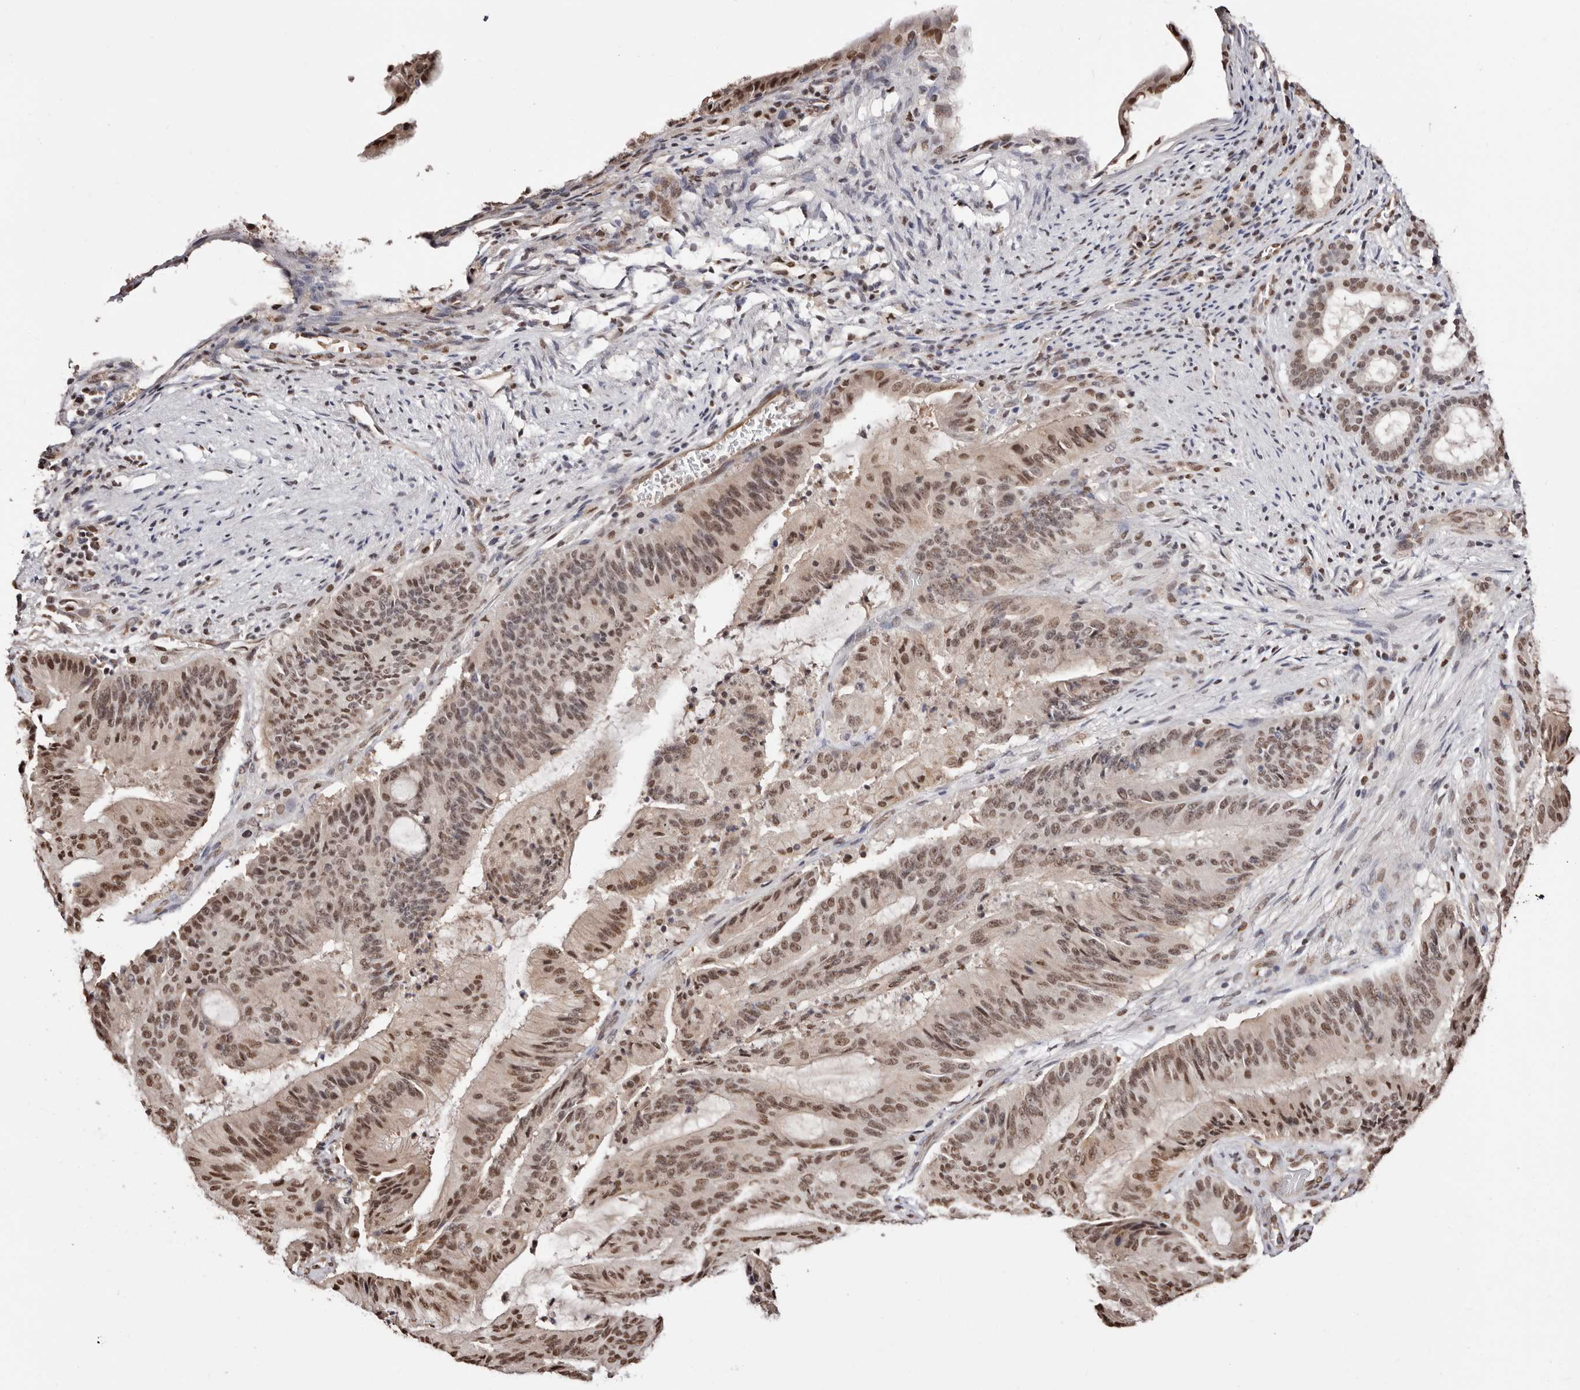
{"staining": {"intensity": "moderate", "quantity": ">75%", "location": "nuclear"}, "tissue": "liver cancer", "cell_type": "Tumor cells", "image_type": "cancer", "snomed": [{"axis": "morphology", "description": "Normal tissue, NOS"}, {"axis": "morphology", "description": "Cholangiocarcinoma"}, {"axis": "topography", "description": "Liver"}, {"axis": "topography", "description": "Peripheral nerve tissue"}], "caption": "IHC micrograph of neoplastic tissue: human liver cancer (cholangiocarcinoma) stained using IHC displays medium levels of moderate protein expression localized specifically in the nuclear of tumor cells, appearing as a nuclear brown color.", "gene": "BICRAL", "patient": {"sex": "female", "age": 73}}